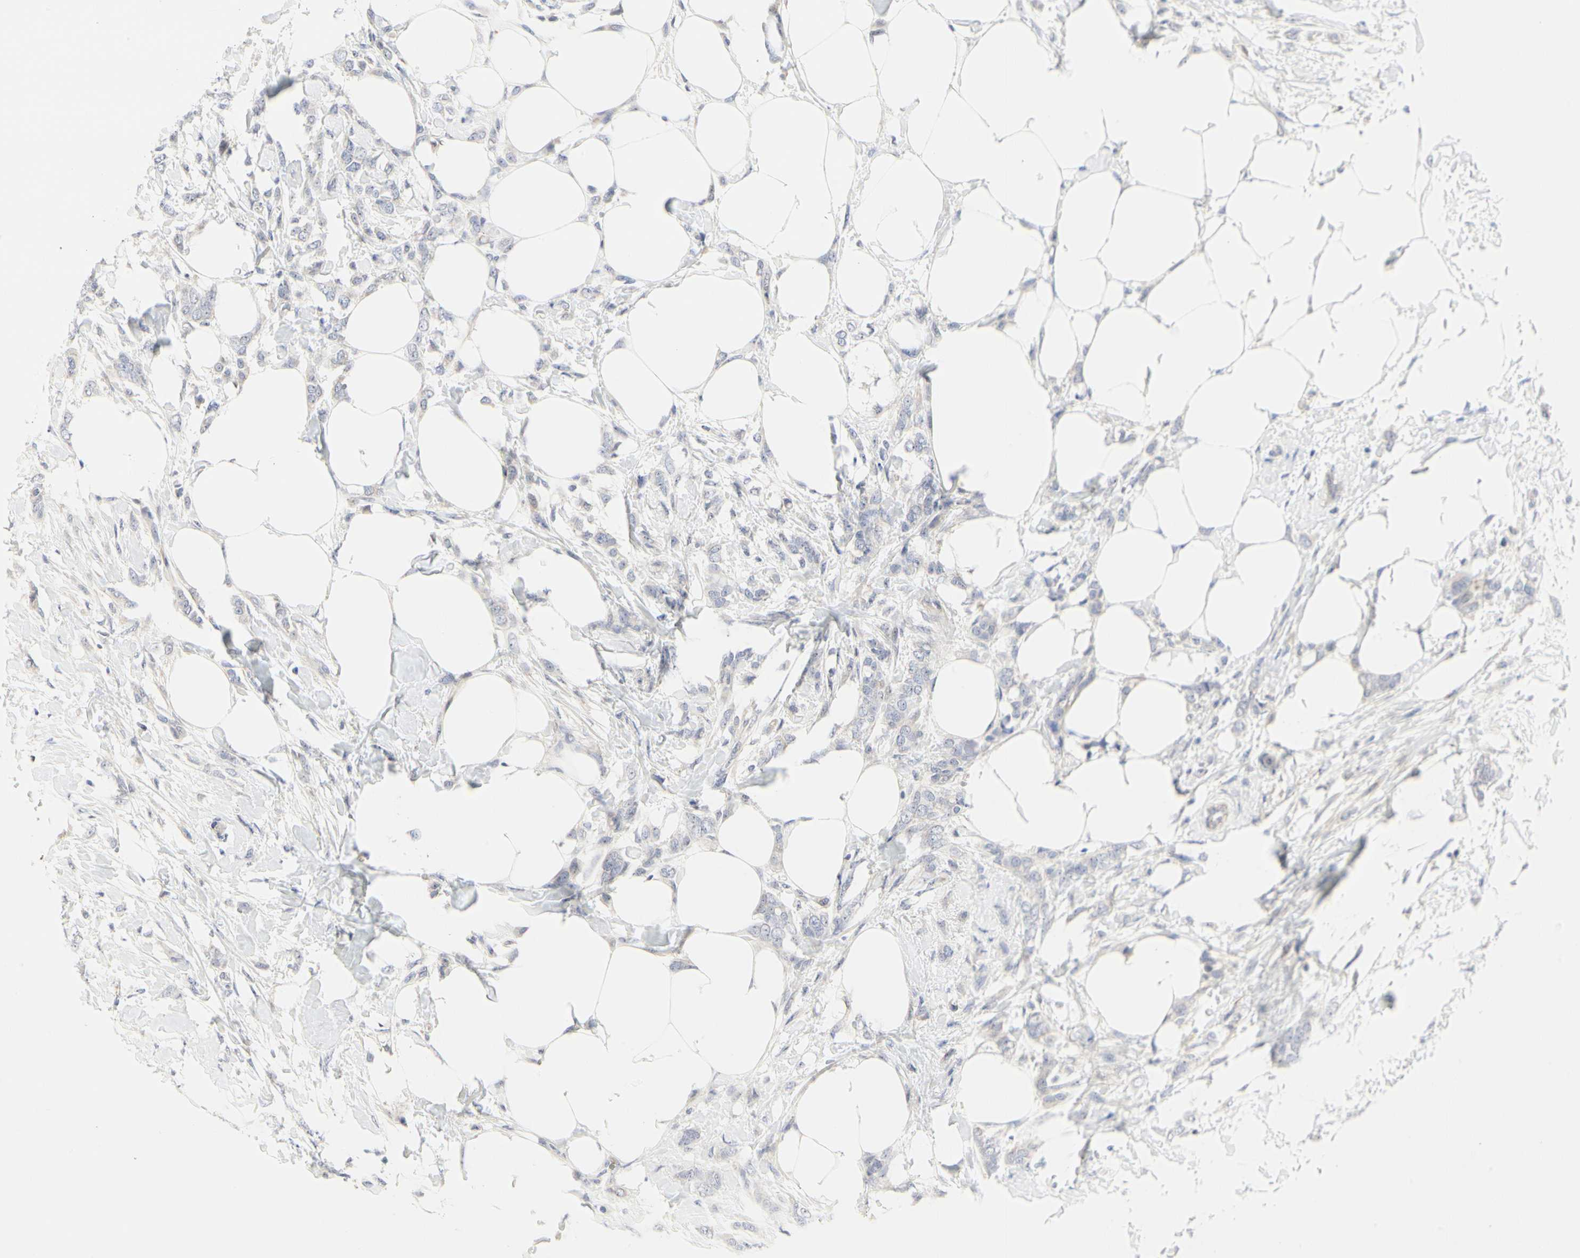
{"staining": {"intensity": "weak", "quantity": "<25%", "location": "cytoplasmic/membranous"}, "tissue": "breast cancer", "cell_type": "Tumor cells", "image_type": "cancer", "snomed": [{"axis": "morphology", "description": "Lobular carcinoma, in situ"}, {"axis": "morphology", "description": "Lobular carcinoma"}, {"axis": "topography", "description": "Breast"}], "caption": "DAB immunohistochemical staining of human breast cancer demonstrates no significant staining in tumor cells.", "gene": "SHANK2", "patient": {"sex": "female", "age": 41}}